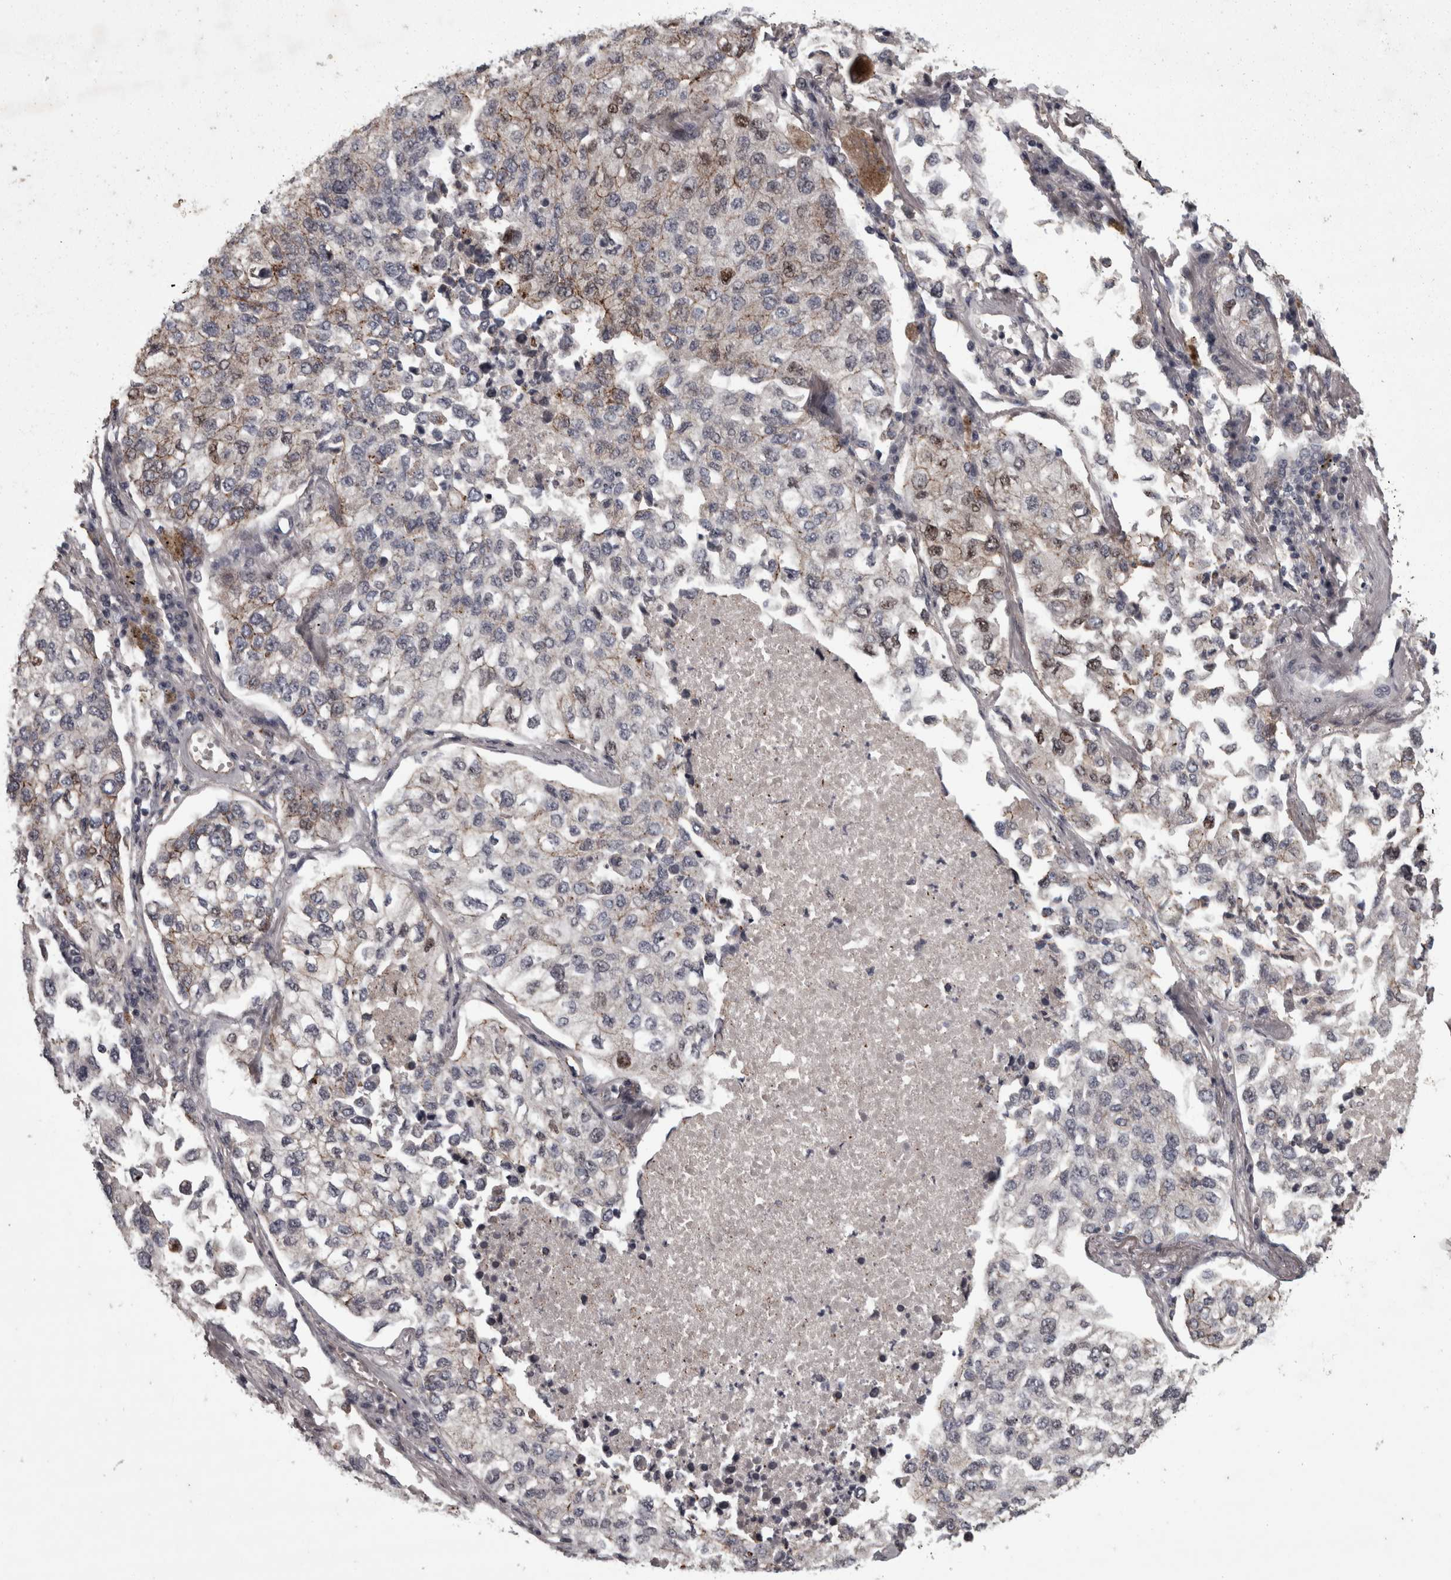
{"staining": {"intensity": "weak", "quantity": "25%-75%", "location": "cytoplasmic/membranous"}, "tissue": "lung cancer", "cell_type": "Tumor cells", "image_type": "cancer", "snomed": [{"axis": "morphology", "description": "Adenocarcinoma, NOS"}, {"axis": "topography", "description": "Lung"}], "caption": "A brown stain shows weak cytoplasmic/membranous positivity of a protein in human lung cancer (adenocarcinoma) tumor cells.", "gene": "PCDH17", "patient": {"sex": "male", "age": 63}}